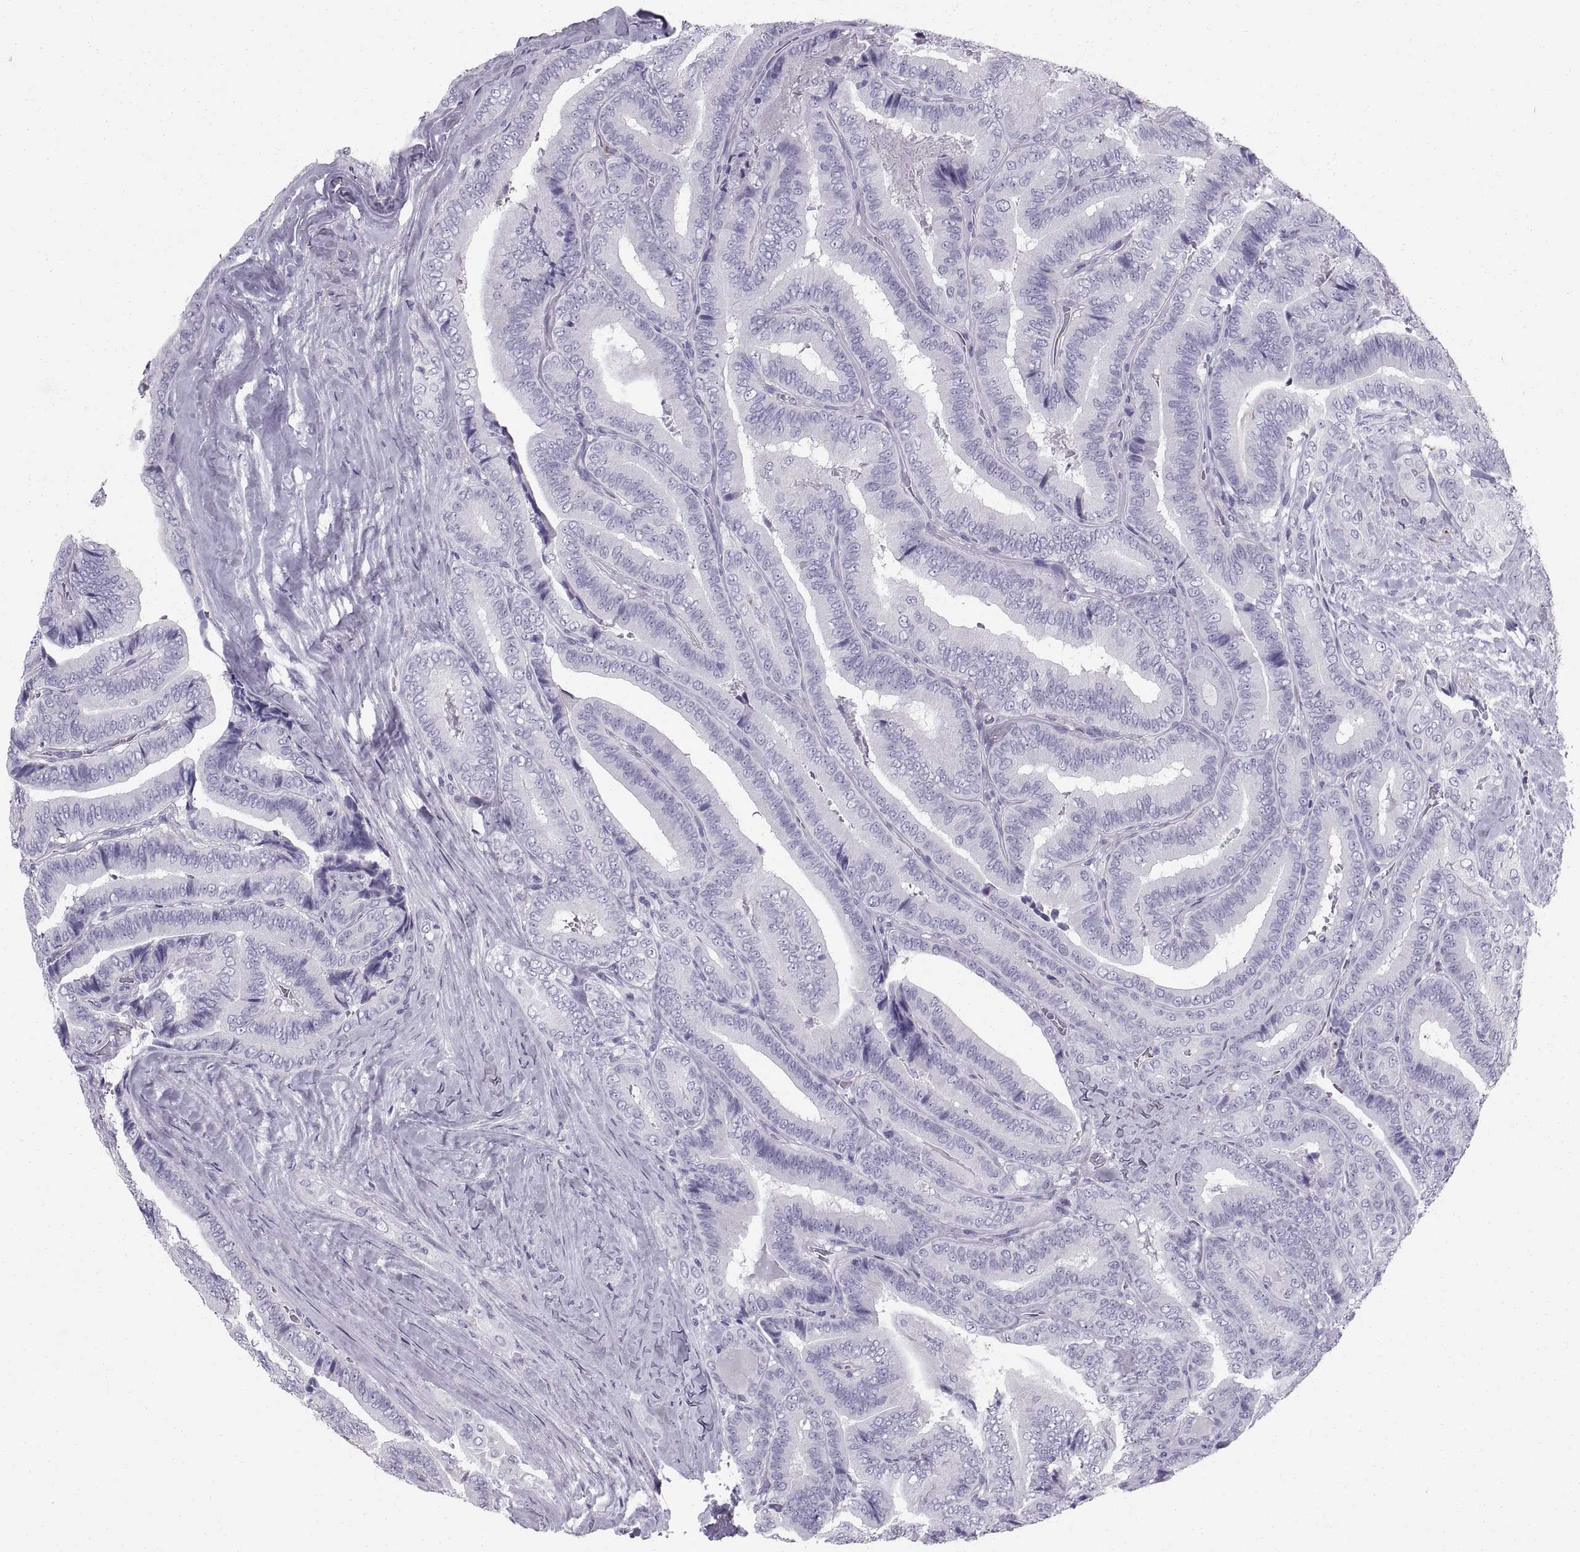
{"staining": {"intensity": "negative", "quantity": "none", "location": "none"}, "tissue": "thyroid cancer", "cell_type": "Tumor cells", "image_type": "cancer", "snomed": [{"axis": "morphology", "description": "Papillary adenocarcinoma, NOS"}, {"axis": "topography", "description": "Thyroid gland"}], "caption": "Protein analysis of thyroid papillary adenocarcinoma demonstrates no significant positivity in tumor cells.", "gene": "SLC22A6", "patient": {"sex": "male", "age": 61}}